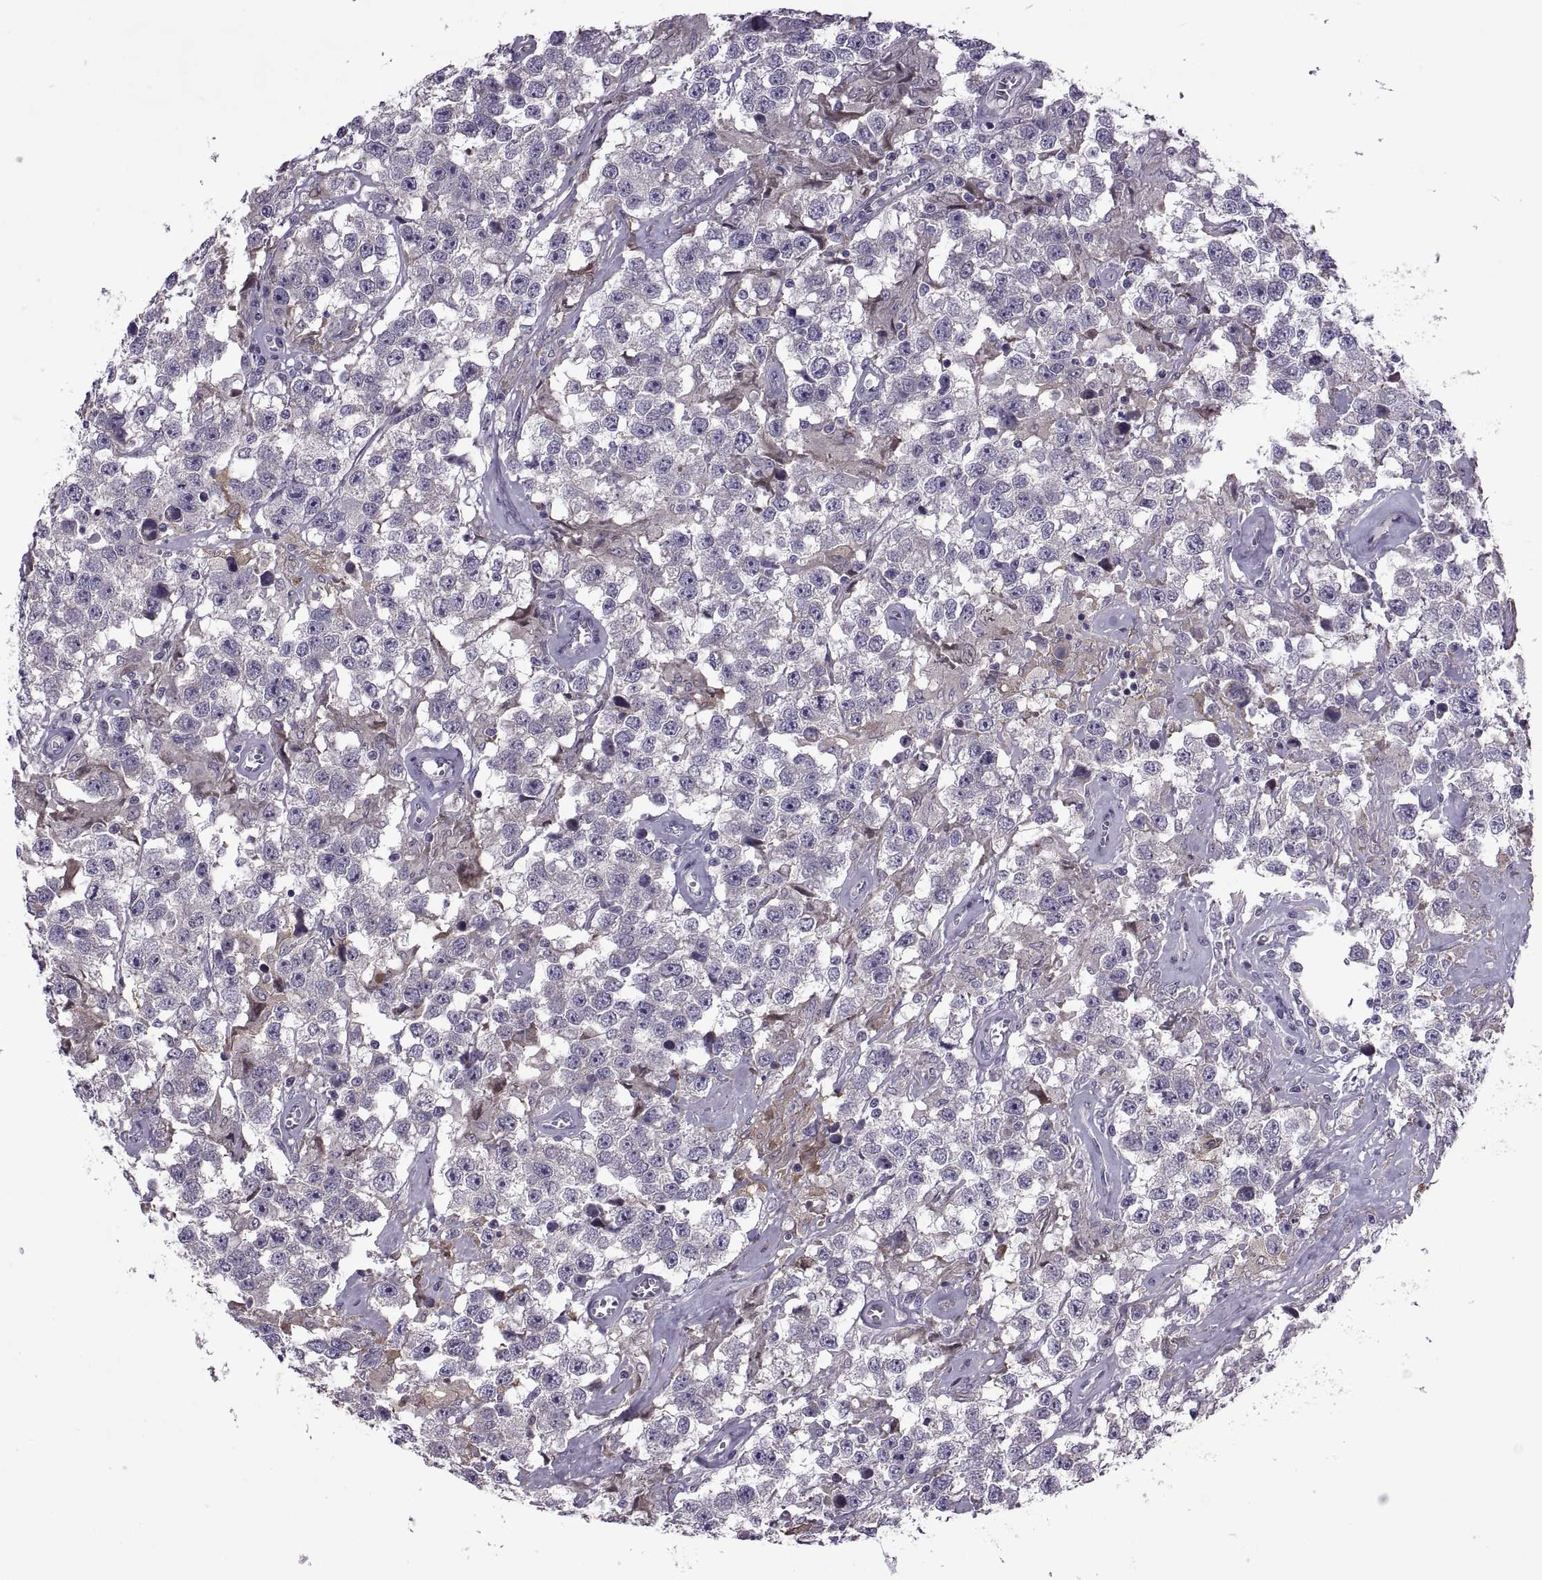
{"staining": {"intensity": "negative", "quantity": "none", "location": "none"}, "tissue": "testis cancer", "cell_type": "Tumor cells", "image_type": "cancer", "snomed": [{"axis": "morphology", "description": "Seminoma, NOS"}, {"axis": "topography", "description": "Testis"}], "caption": "A photomicrograph of testis cancer stained for a protein reveals no brown staining in tumor cells.", "gene": "ODF3", "patient": {"sex": "male", "age": 43}}